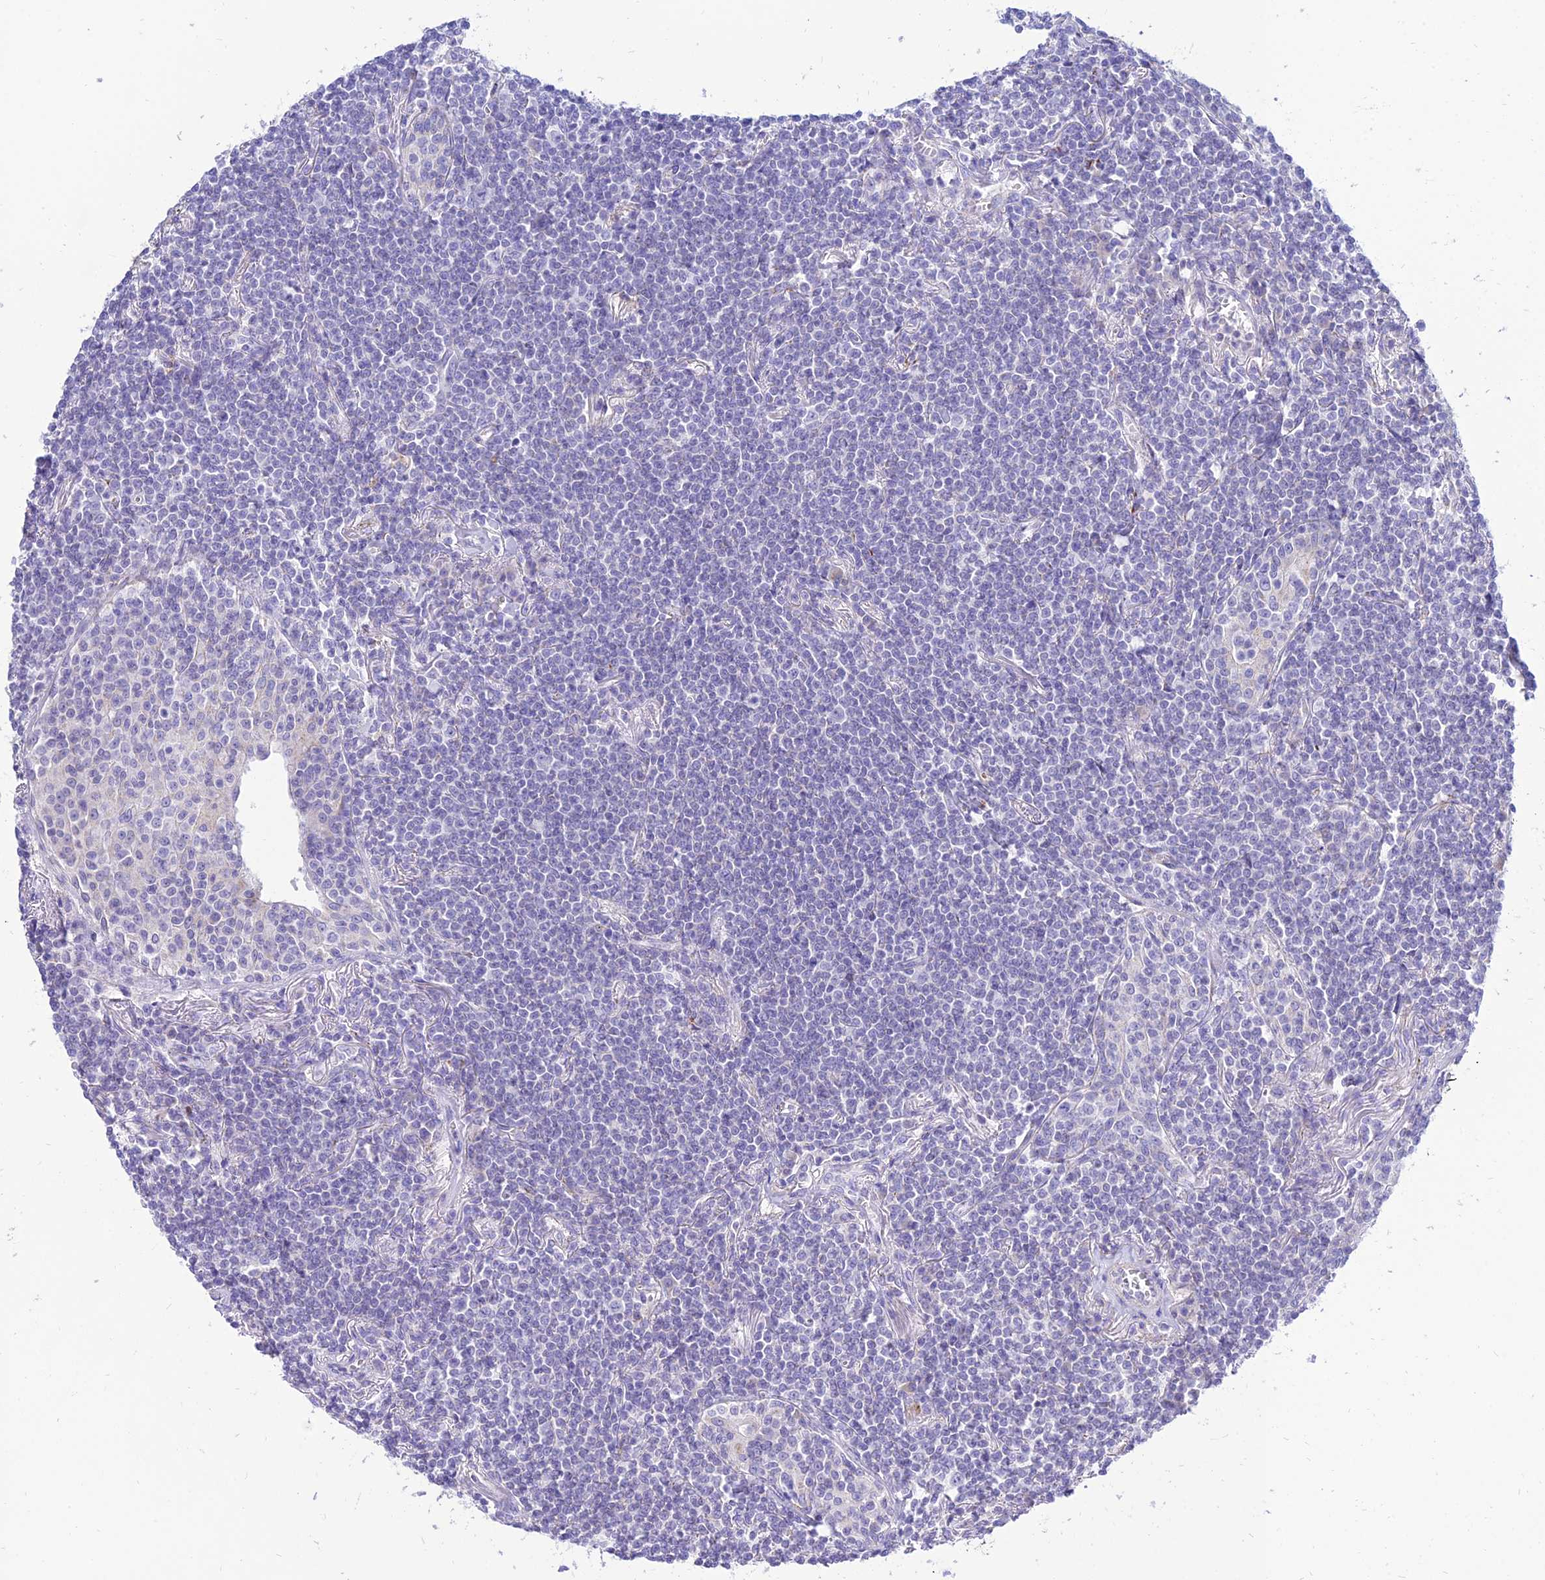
{"staining": {"intensity": "negative", "quantity": "none", "location": "none"}, "tissue": "lymphoma", "cell_type": "Tumor cells", "image_type": "cancer", "snomed": [{"axis": "morphology", "description": "Malignant lymphoma, non-Hodgkin's type, Low grade"}, {"axis": "topography", "description": "Lung"}], "caption": "A high-resolution photomicrograph shows immunohistochemistry staining of lymphoma, which displays no significant positivity in tumor cells.", "gene": "PKN3", "patient": {"sex": "female", "age": 71}}